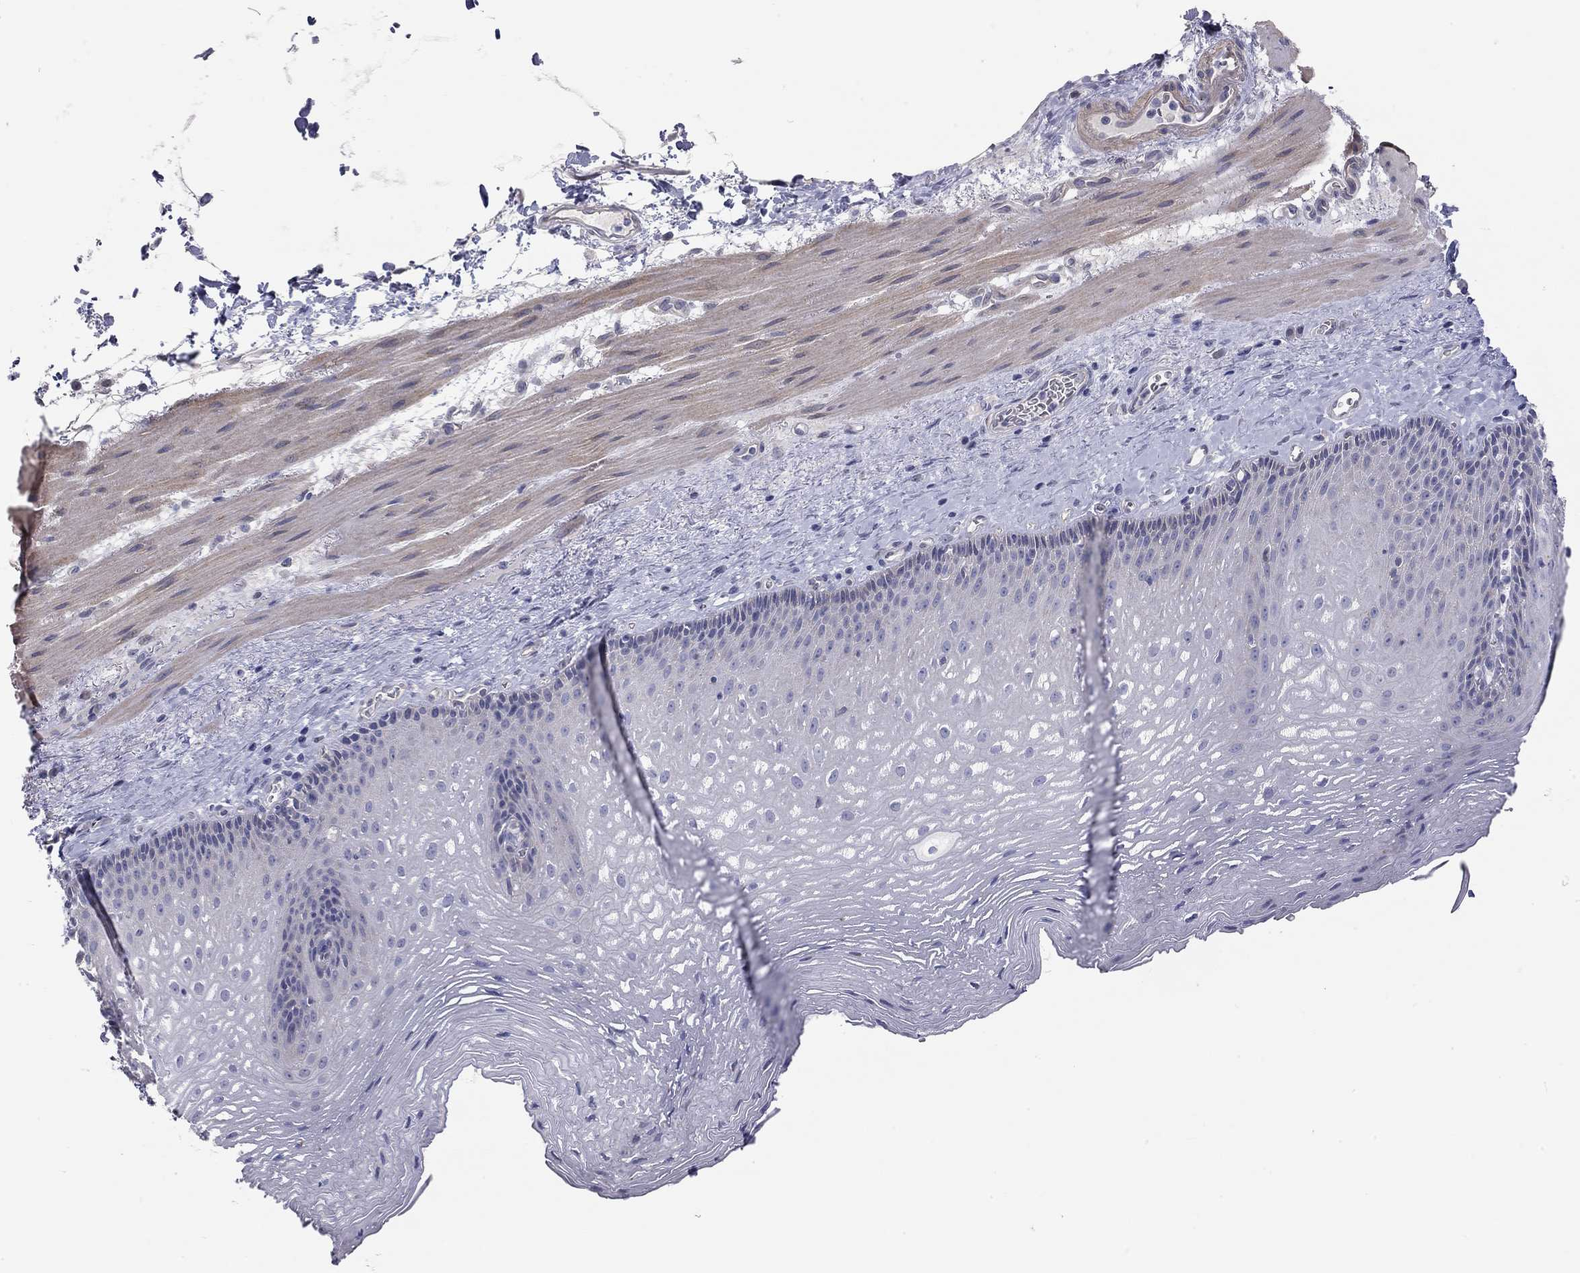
{"staining": {"intensity": "negative", "quantity": "none", "location": "none"}, "tissue": "esophagus", "cell_type": "Squamous epithelial cells", "image_type": "normal", "snomed": [{"axis": "morphology", "description": "Normal tissue, NOS"}, {"axis": "topography", "description": "Esophagus"}], "caption": "IHC image of normal esophagus stained for a protein (brown), which shows no positivity in squamous epithelial cells. (Immunohistochemistry (ihc), brightfield microscopy, high magnification).", "gene": "PAPSS2", "patient": {"sex": "male", "age": 76}}